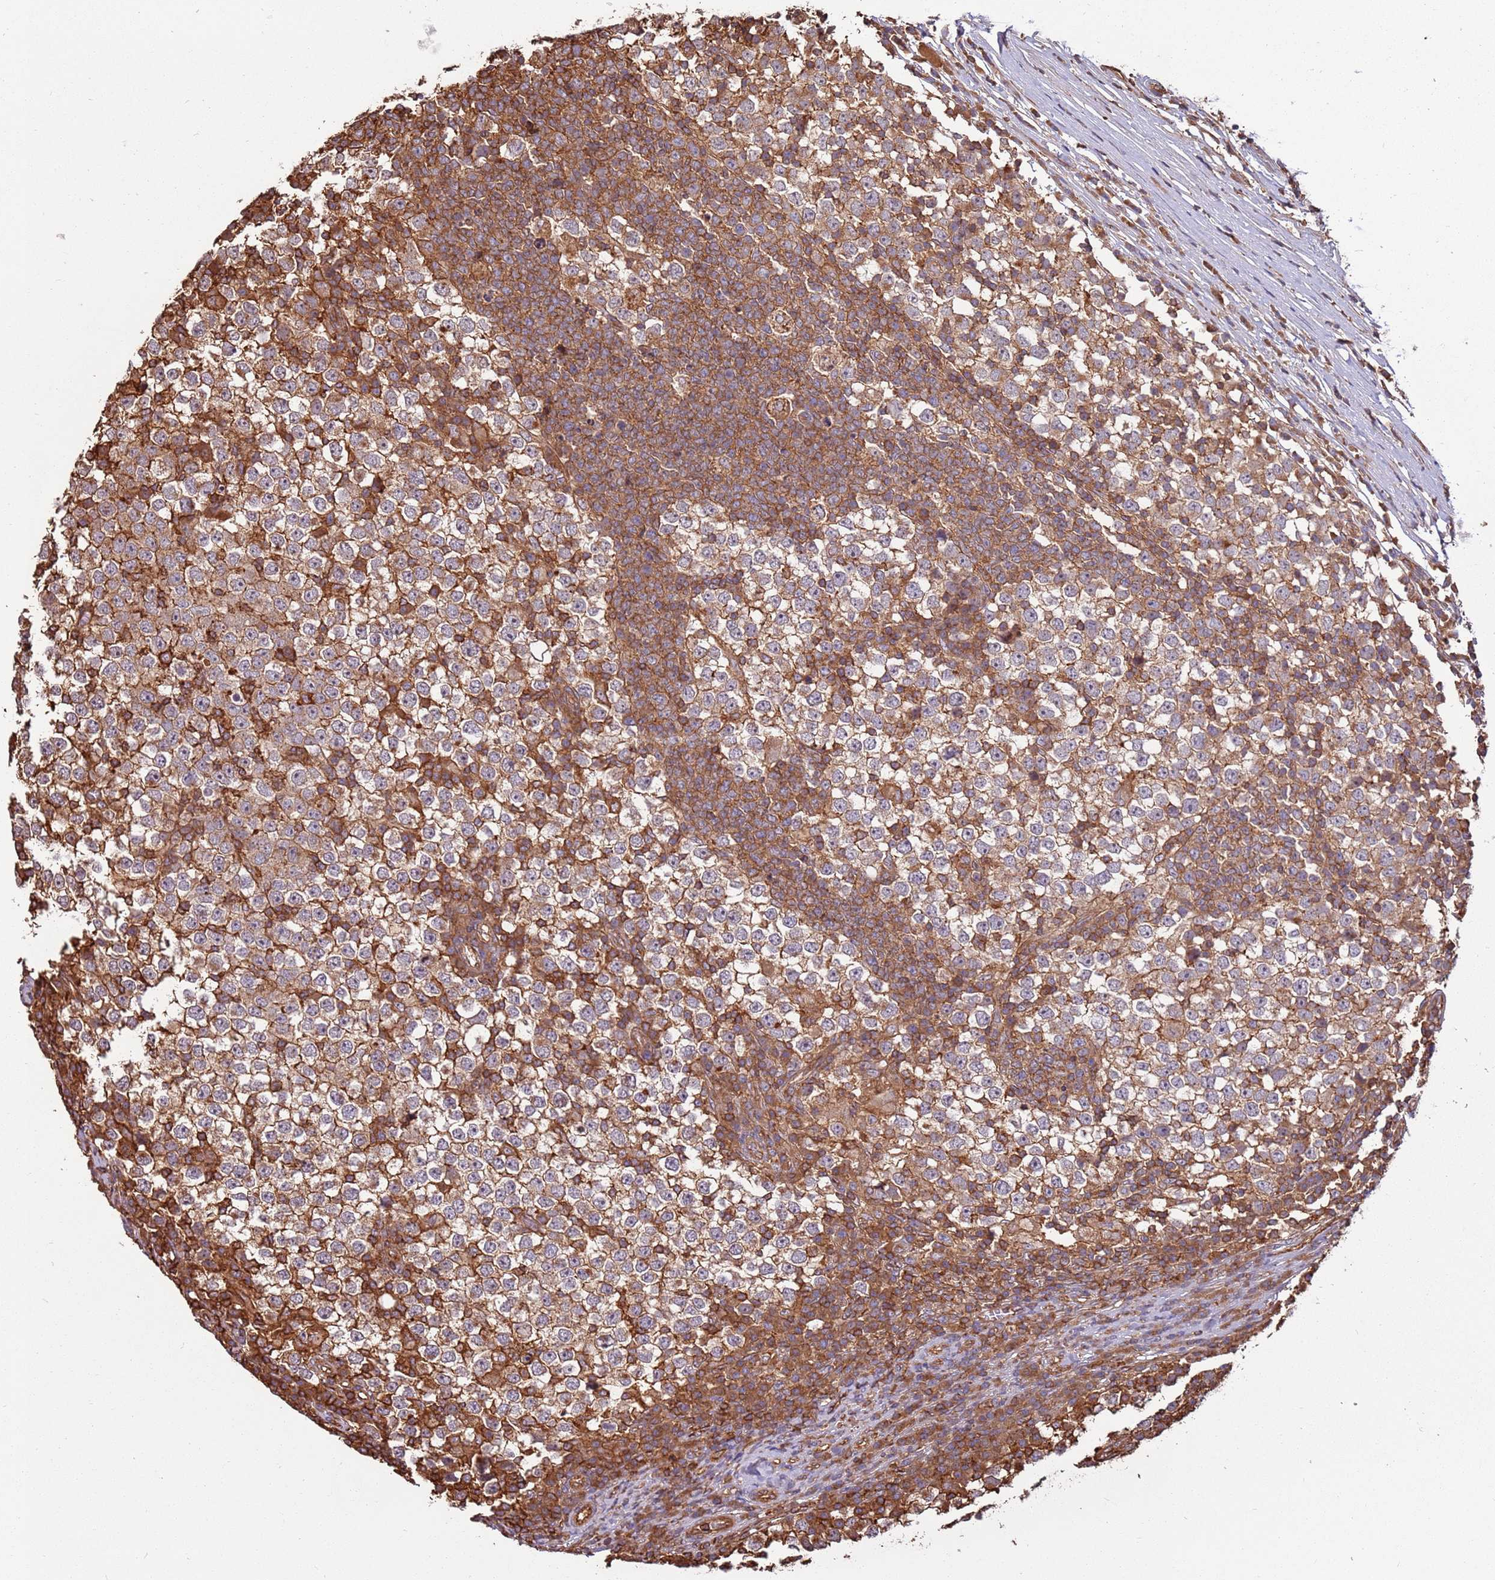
{"staining": {"intensity": "moderate", "quantity": ">75%", "location": "cytoplasmic/membranous"}, "tissue": "testis cancer", "cell_type": "Tumor cells", "image_type": "cancer", "snomed": [{"axis": "morphology", "description": "Seminoma, NOS"}, {"axis": "topography", "description": "Testis"}], "caption": "Immunohistochemistry photomicrograph of testis cancer stained for a protein (brown), which reveals medium levels of moderate cytoplasmic/membranous positivity in approximately >75% of tumor cells.", "gene": "ACVR2A", "patient": {"sex": "male", "age": 65}}